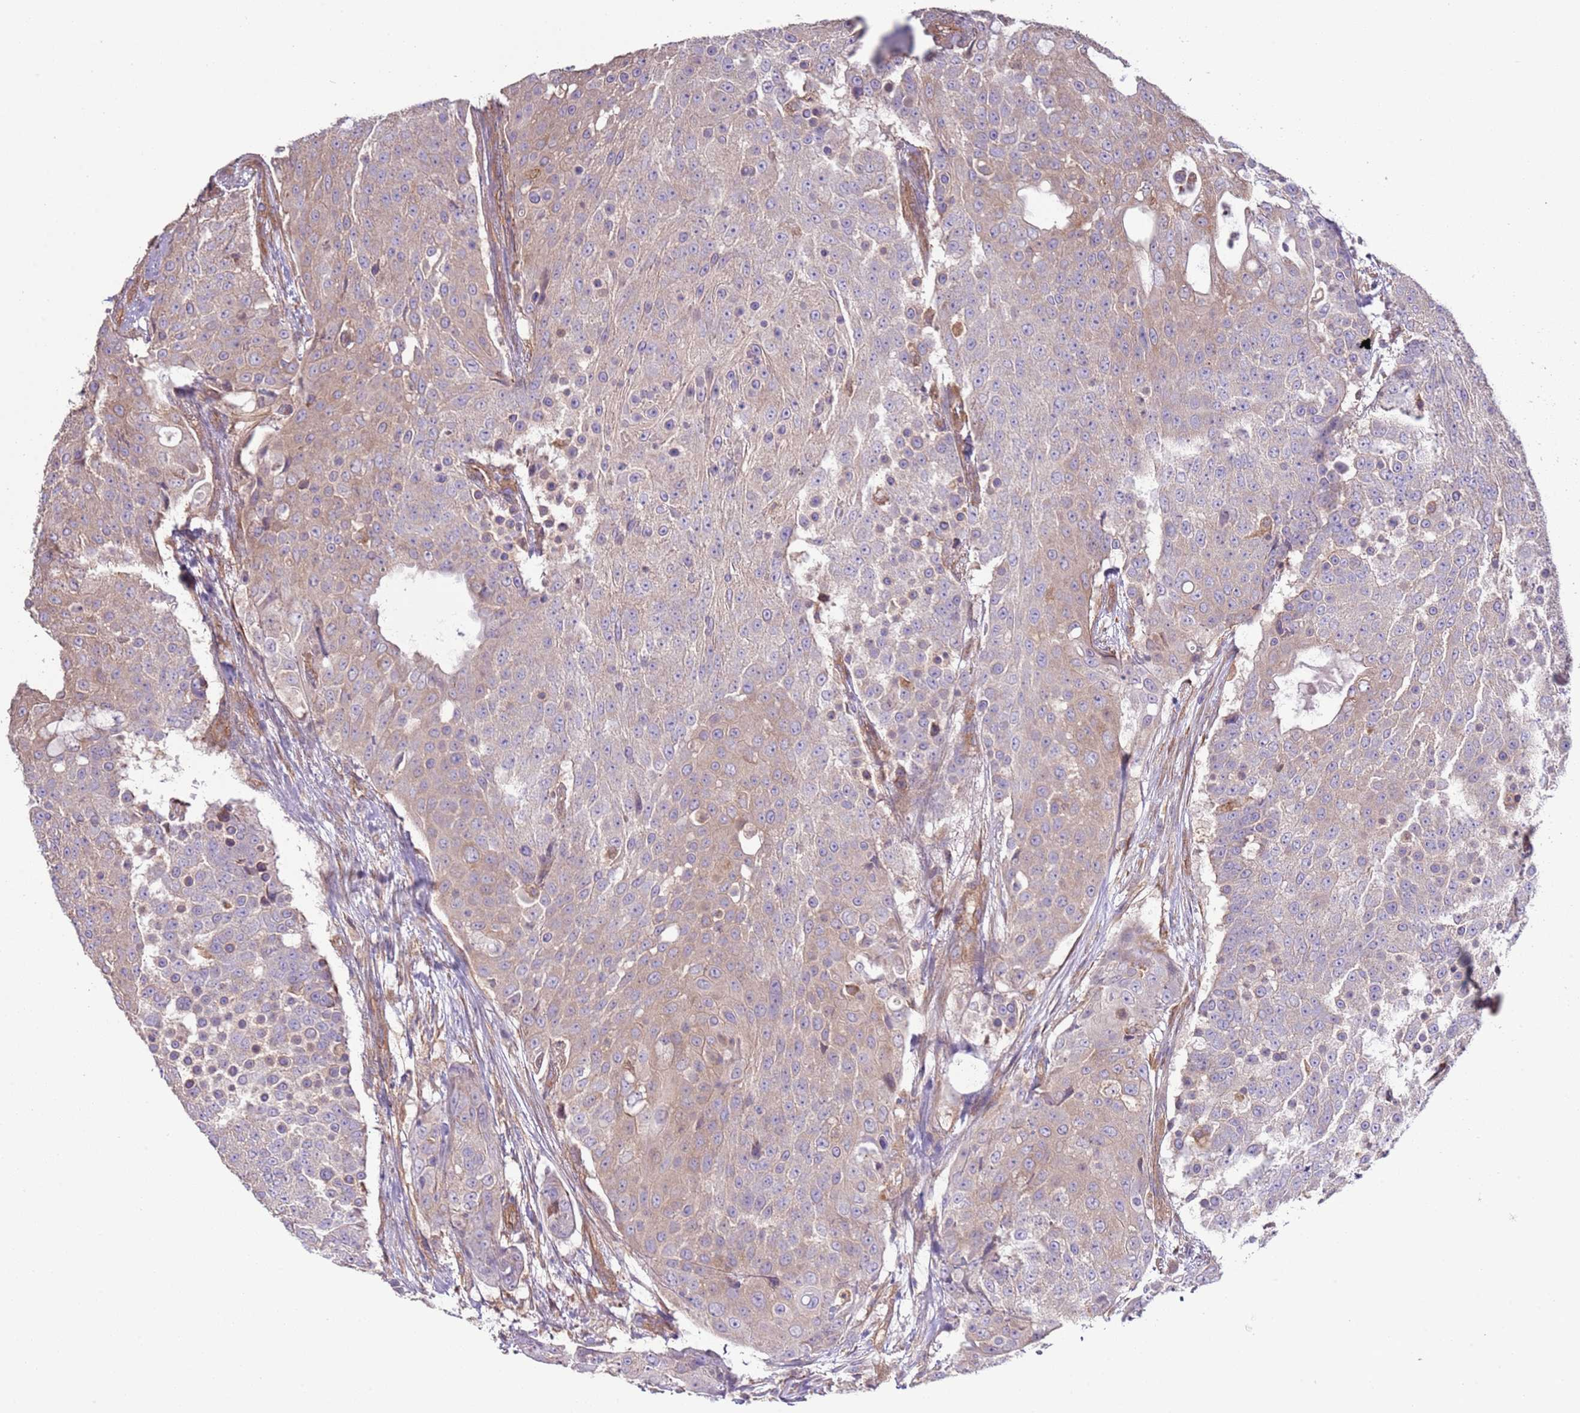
{"staining": {"intensity": "weak", "quantity": "25%-75%", "location": "cytoplasmic/membranous"}, "tissue": "urothelial cancer", "cell_type": "Tumor cells", "image_type": "cancer", "snomed": [{"axis": "morphology", "description": "Urothelial carcinoma, High grade"}, {"axis": "topography", "description": "Urinary bladder"}], "caption": "Immunohistochemical staining of human urothelial carcinoma (high-grade) reveals low levels of weak cytoplasmic/membranous protein staining in approximately 25%-75% of tumor cells. (DAB (3,3'-diaminobenzidine) = brown stain, brightfield microscopy at high magnification).", "gene": "LPIN2", "patient": {"sex": "female", "age": 63}}